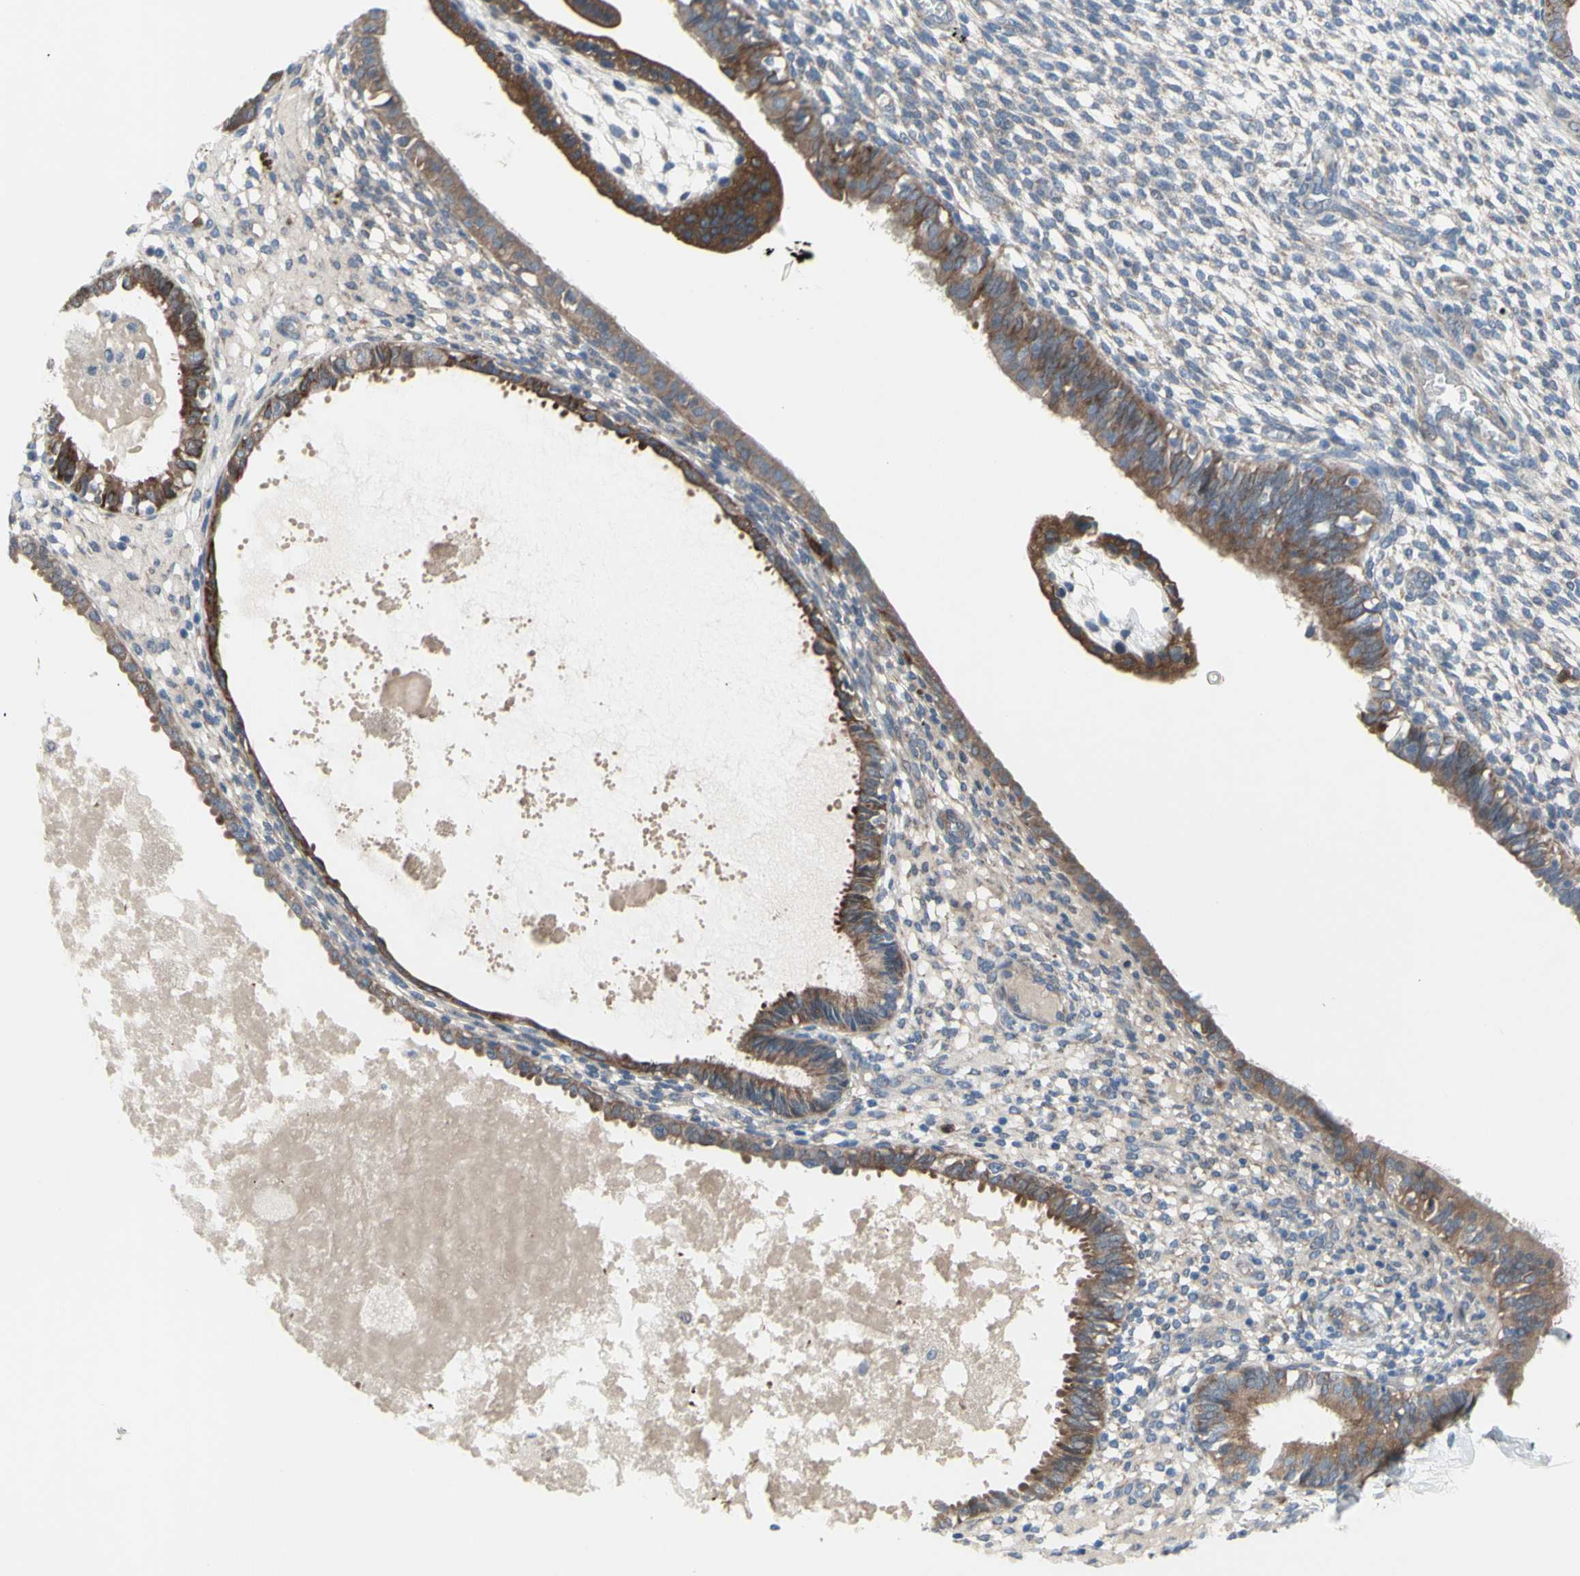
{"staining": {"intensity": "weak", "quantity": ">75%", "location": "cytoplasmic/membranous"}, "tissue": "endometrium", "cell_type": "Cells in endometrial stroma", "image_type": "normal", "snomed": [{"axis": "morphology", "description": "Normal tissue, NOS"}, {"axis": "topography", "description": "Endometrium"}], "caption": "This image exhibits IHC staining of normal human endometrium, with low weak cytoplasmic/membranous positivity in approximately >75% of cells in endometrial stroma.", "gene": "GRAMD2B", "patient": {"sex": "female", "age": 61}}